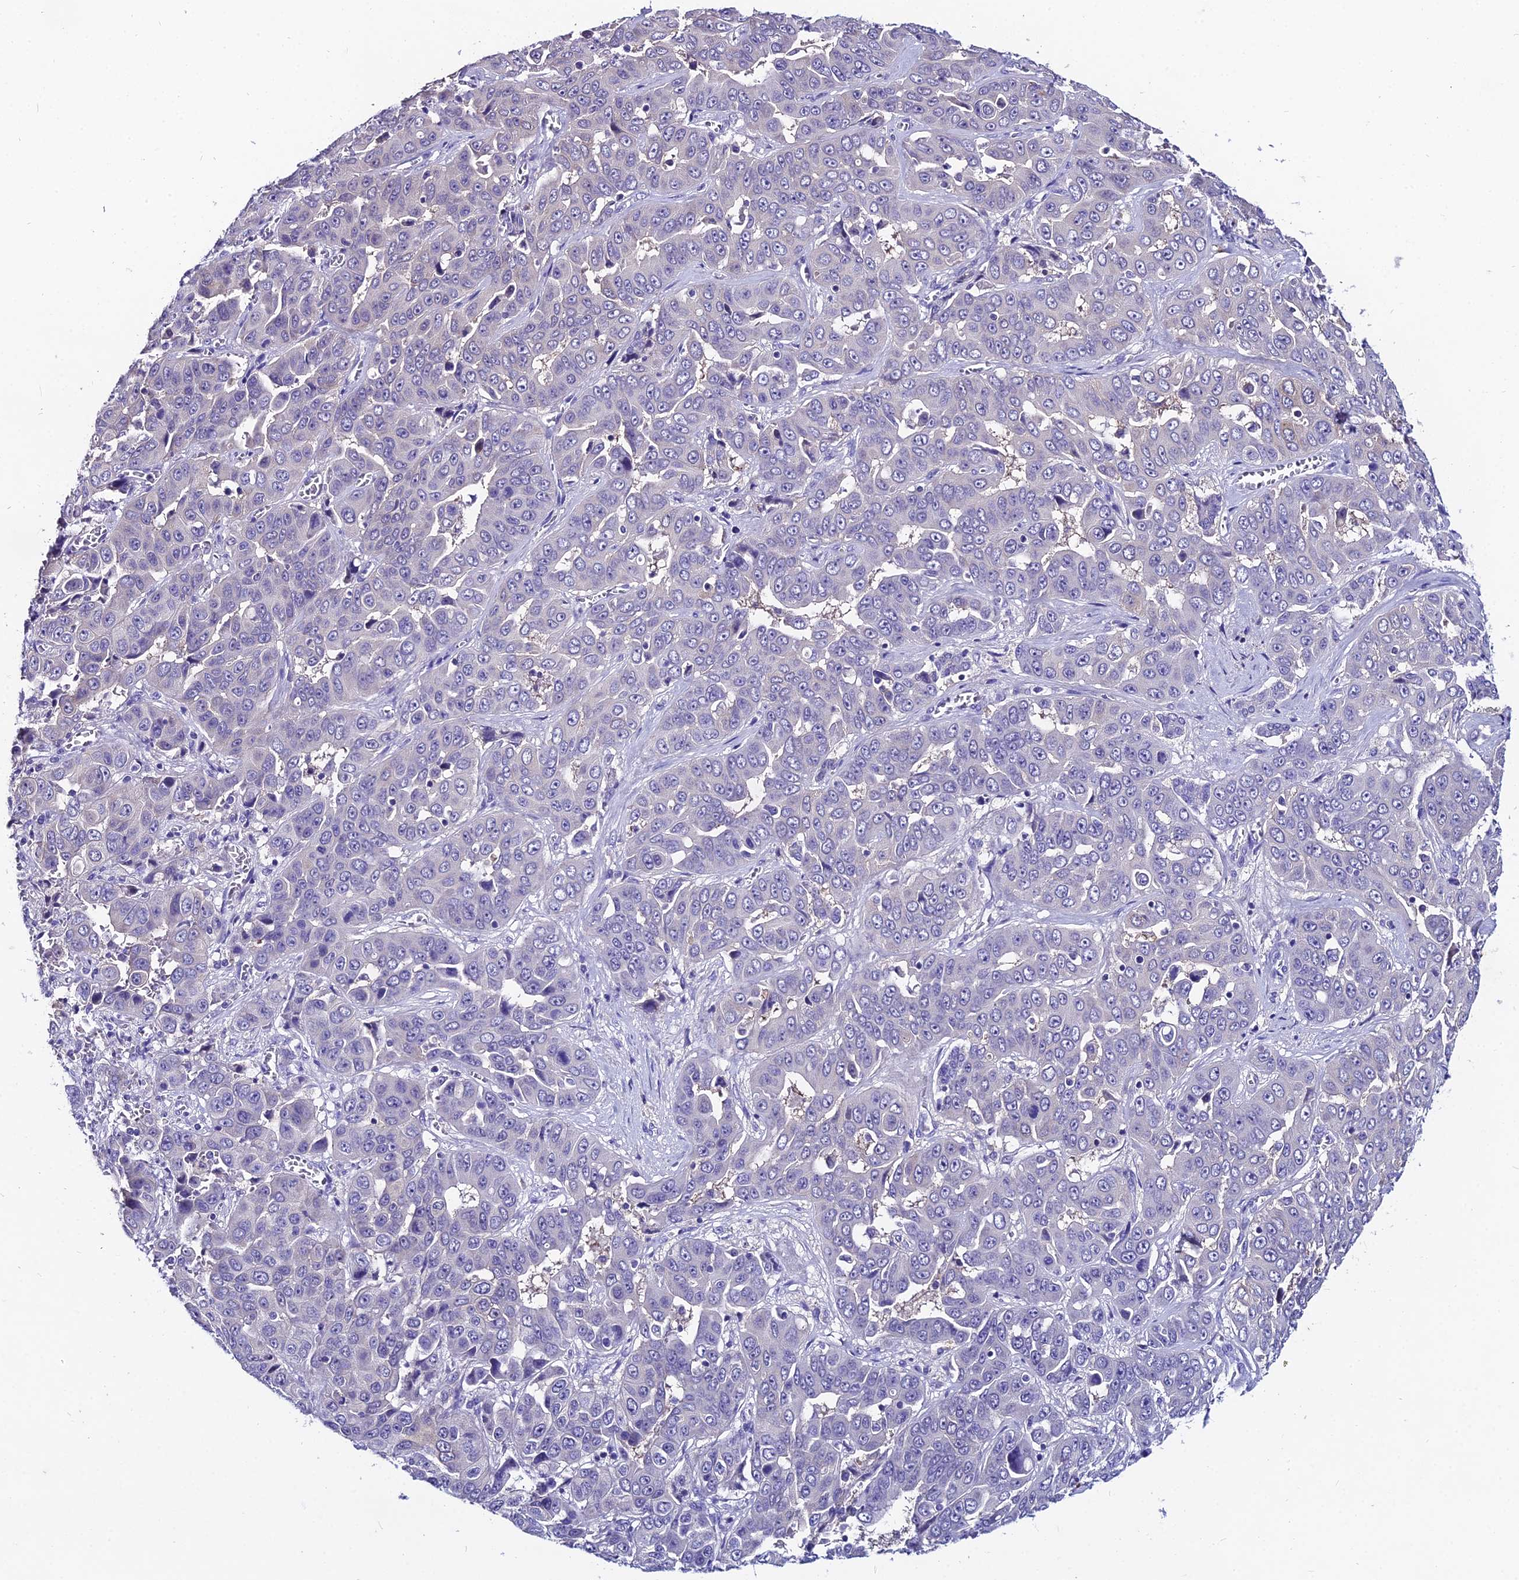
{"staining": {"intensity": "negative", "quantity": "none", "location": "none"}, "tissue": "liver cancer", "cell_type": "Tumor cells", "image_type": "cancer", "snomed": [{"axis": "morphology", "description": "Cholangiocarcinoma"}, {"axis": "topography", "description": "Liver"}], "caption": "This is a histopathology image of immunohistochemistry (IHC) staining of cholangiocarcinoma (liver), which shows no expression in tumor cells.", "gene": "LGALS7", "patient": {"sex": "female", "age": 52}}